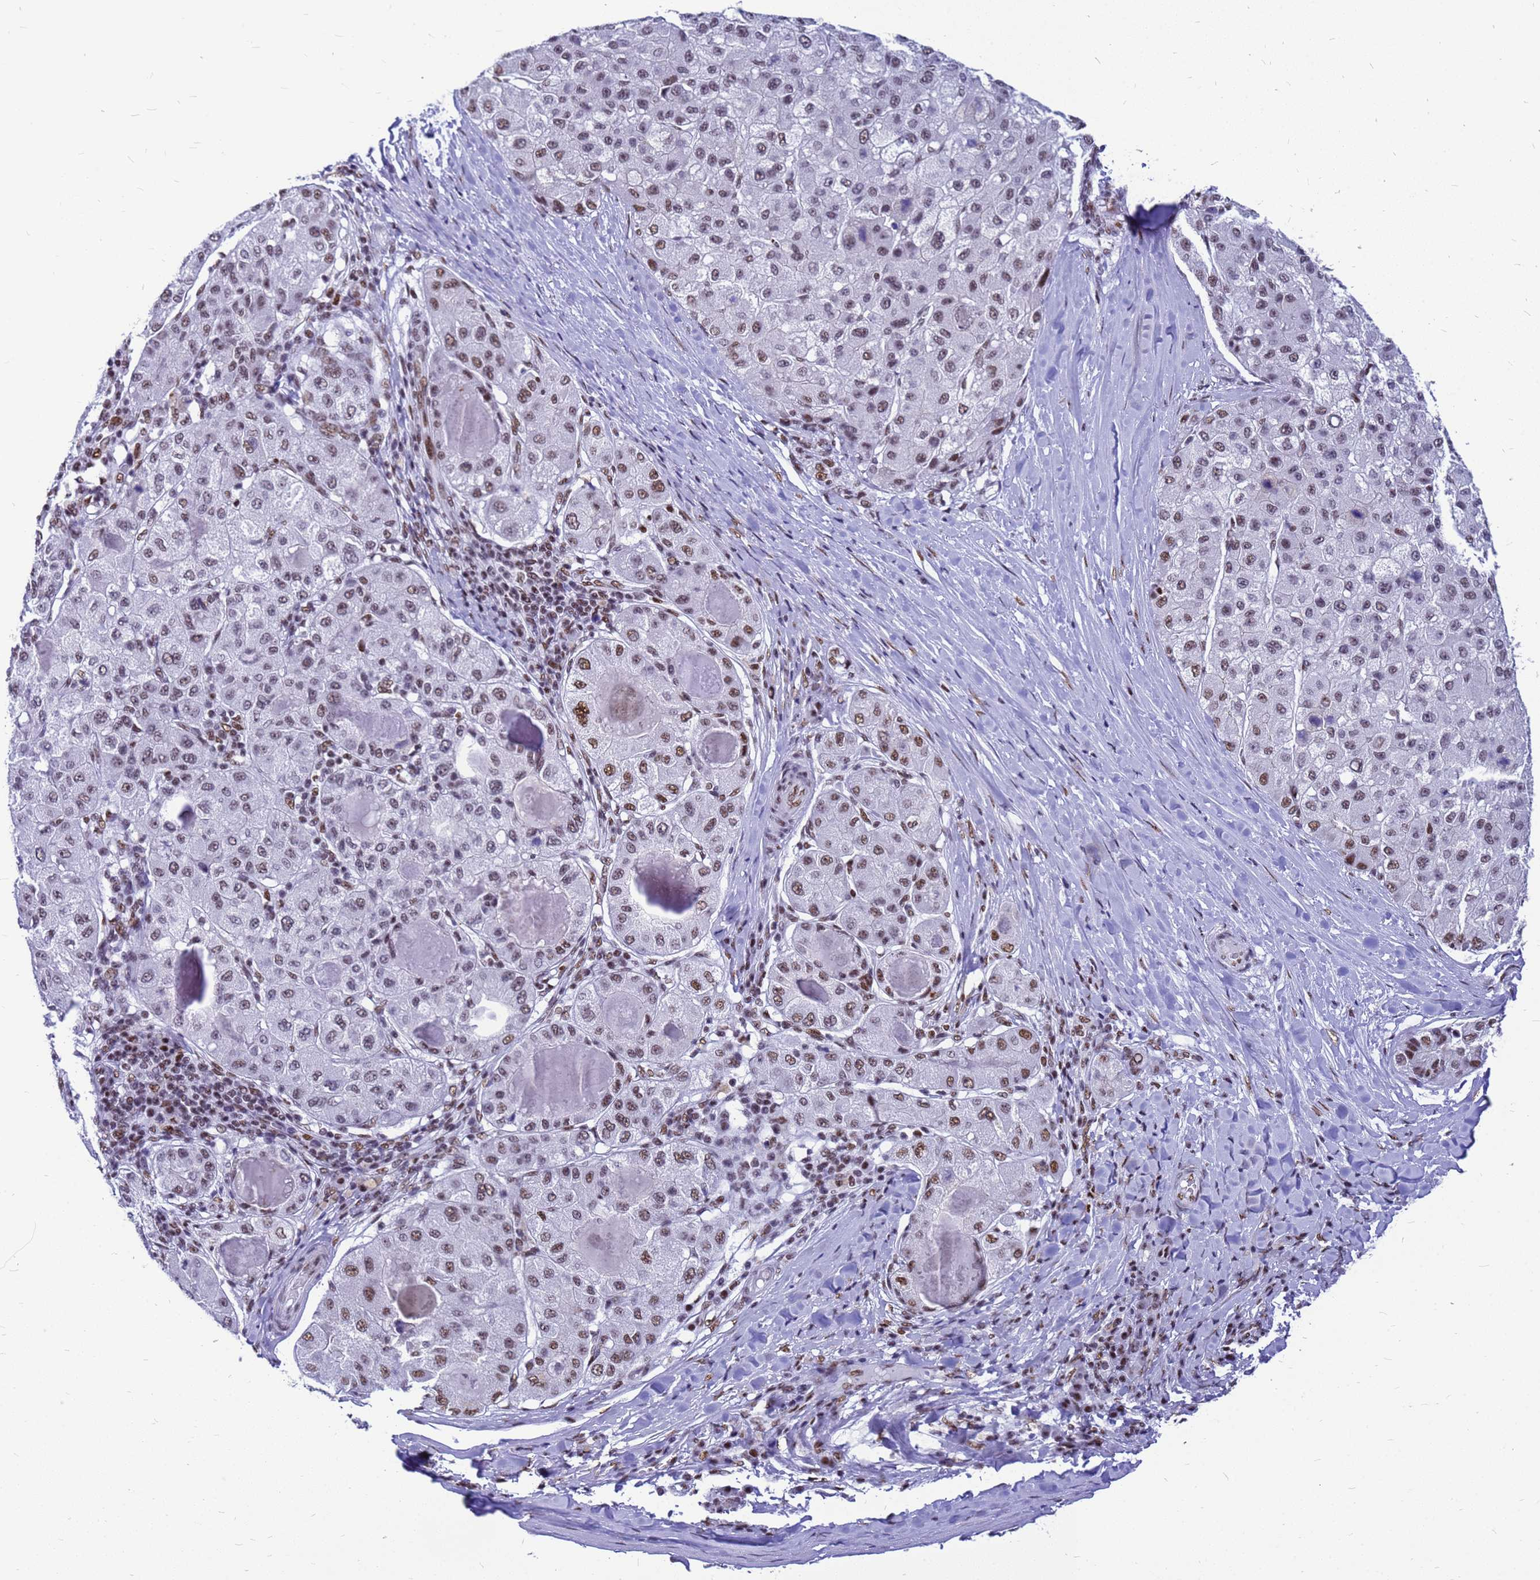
{"staining": {"intensity": "moderate", "quantity": ">75%", "location": "nuclear"}, "tissue": "liver cancer", "cell_type": "Tumor cells", "image_type": "cancer", "snomed": [{"axis": "morphology", "description": "Carcinoma, Hepatocellular, NOS"}, {"axis": "topography", "description": "Liver"}], "caption": "Protein analysis of liver cancer (hepatocellular carcinoma) tissue displays moderate nuclear positivity in about >75% of tumor cells. (Stains: DAB in brown, nuclei in blue, Microscopy: brightfield microscopy at high magnification).", "gene": "SART3", "patient": {"sex": "male", "age": 80}}